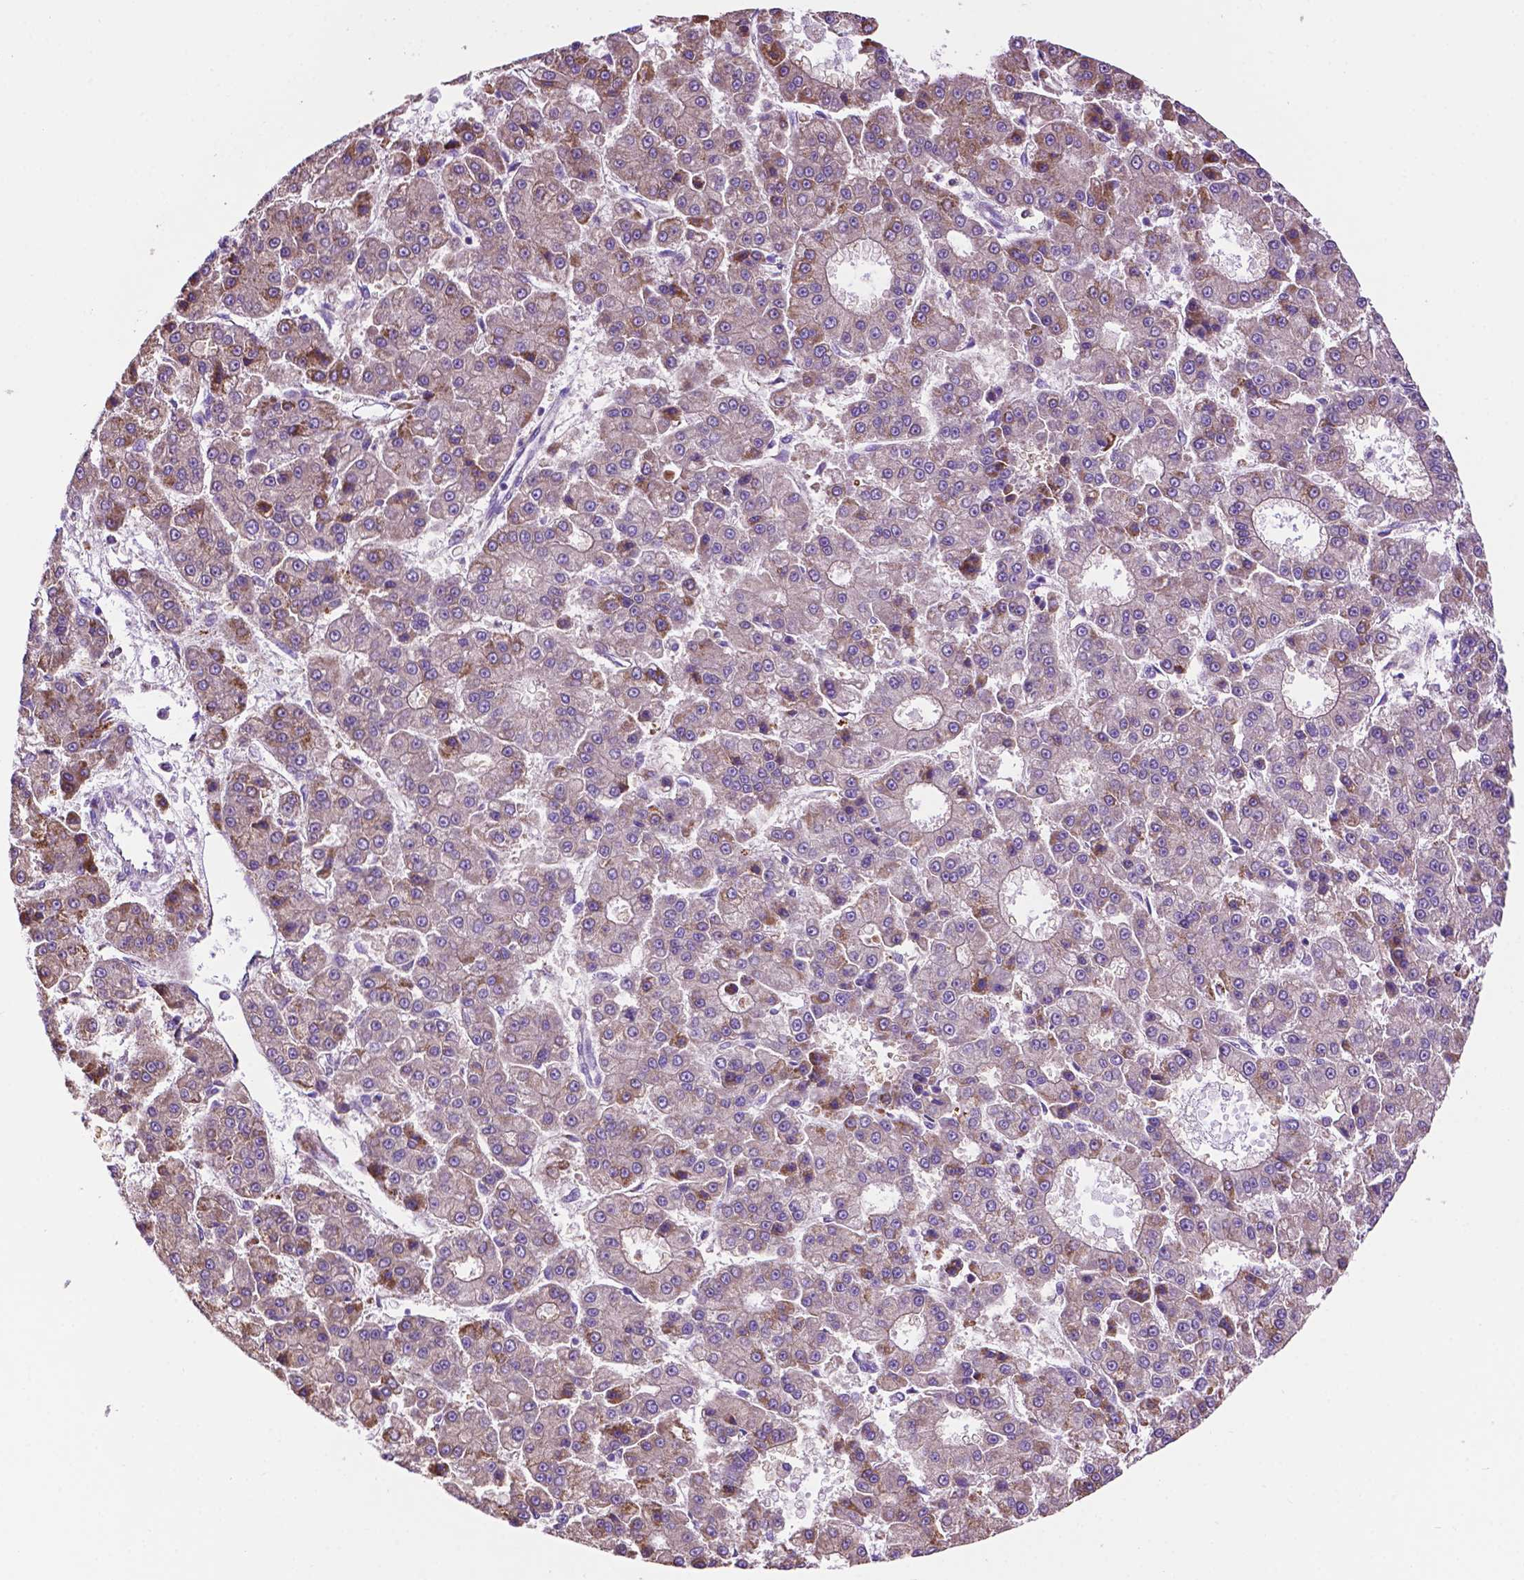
{"staining": {"intensity": "weak", "quantity": "25%-75%", "location": "cytoplasmic/membranous"}, "tissue": "liver cancer", "cell_type": "Tumor cells", "image_type": "cancer", "snomed": [{"axis": "morphology", "description": "Carcinoma, Hepatocellular, NOS"}, {"axis": "topography", "description": "Liver"}], "caption": "Human liver cancer (hepatocellular carcinoma) stained for a protein (brown) shows weak cytoplasmic/membranous positive expression in about 25%-75% of tumor cells.", "gene": "GDPD5", "patient": {"sex": "male", "age": 70}}